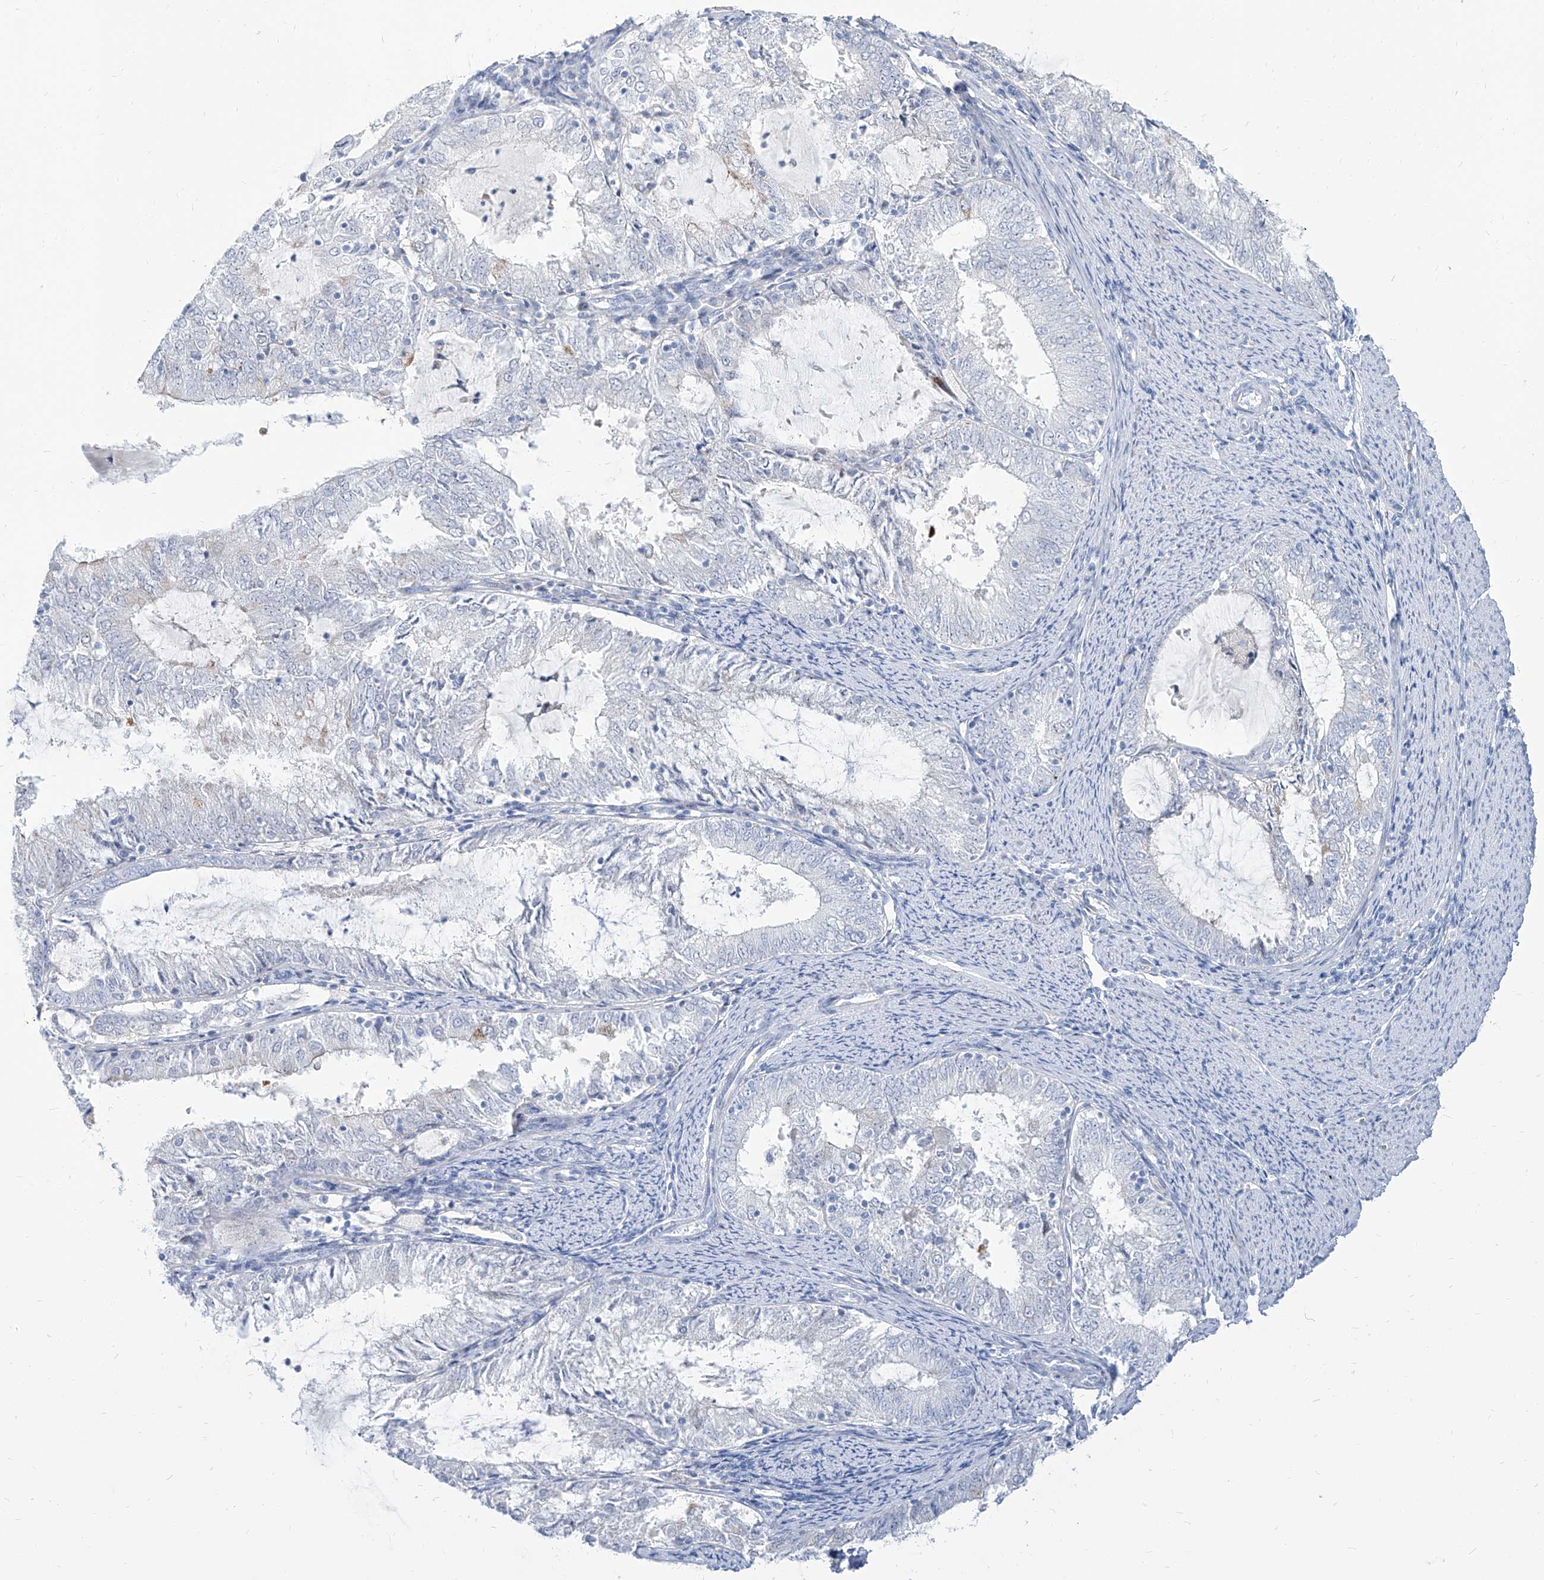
{"staining": {"intensity": "negative", "quantity": "none", "location": "none"}, "tissue": "endometrial cancer", "cell_type": "Tumor cells", "image_type": "cancer", "snomed": [{"axis": "morphology", "description": "Adenocarcinoma, NOS"}, {"axis": "topography", "description": "Endometrium"}], "caption": "Endometrial cancer was stained to show a protein in brown. There is no significant positivity in tumor cells.", "gene": "TXLNB", "patient": {"sex": "female", "age": 57}}